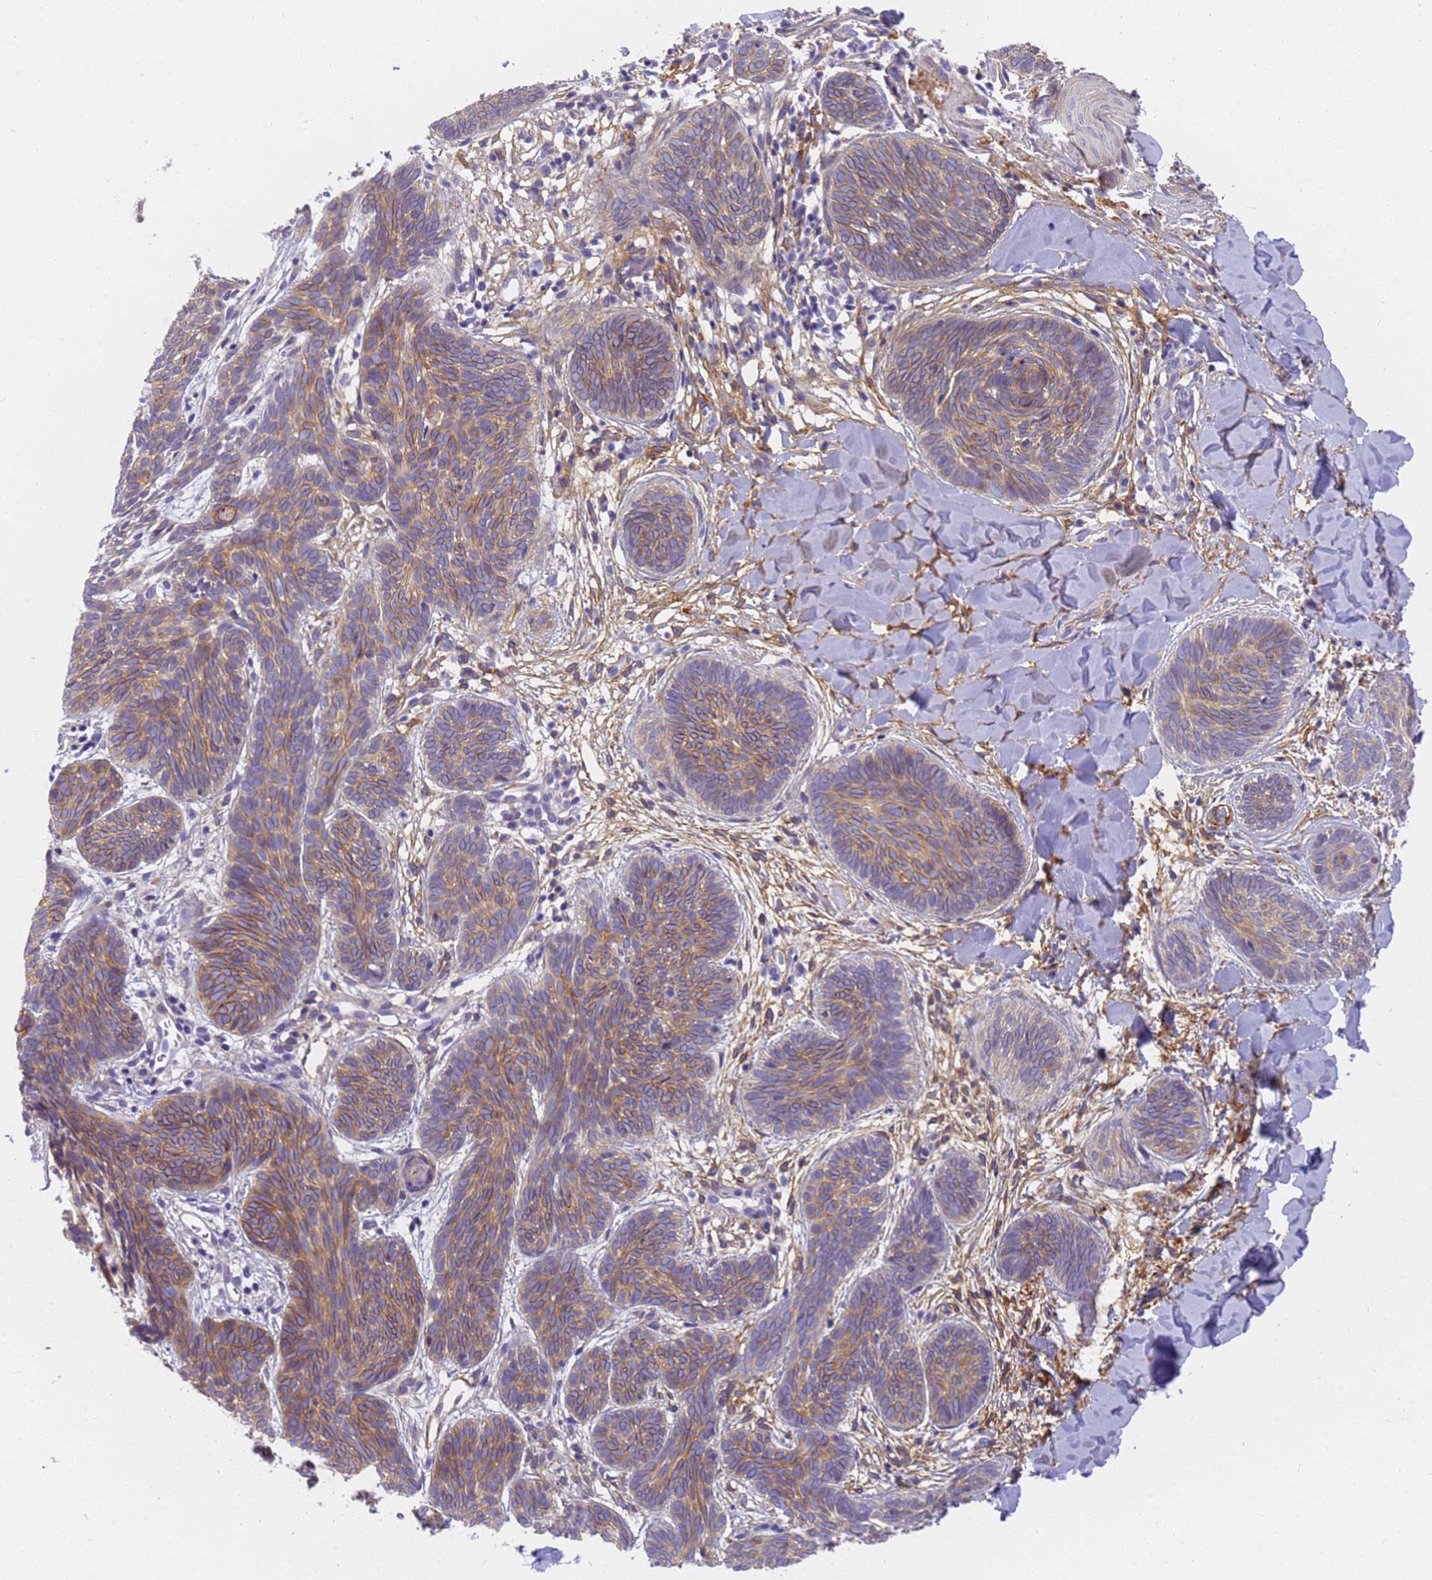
{"staining": {"intensity": "moderate", "quantity": ">75%", "location": "cytoplasmic/membranous"}, "tissue": "skin cancer", "cell_type": "Tumor cells", "image_type": "cancer", "snomed": [{"axis": "morphology", "description": "Basal cell carcinoma"}, {"axis": "topography", "description": "Skin"}], "caption": "A medium amount of moderate cytoplasmic/membranous positivity is identified in approximately >75% of tumor cells in skin cancer (basal cell carcinoma) tissue. The protein of interest is stained brown, and the nuclei are stained in blue (DAB (3,3'-diaminobenzidine) IHC with brightfield microscopy, high magnification).", "gene": "MVB12A", "patient": {"sex": "female", "age": 81}}